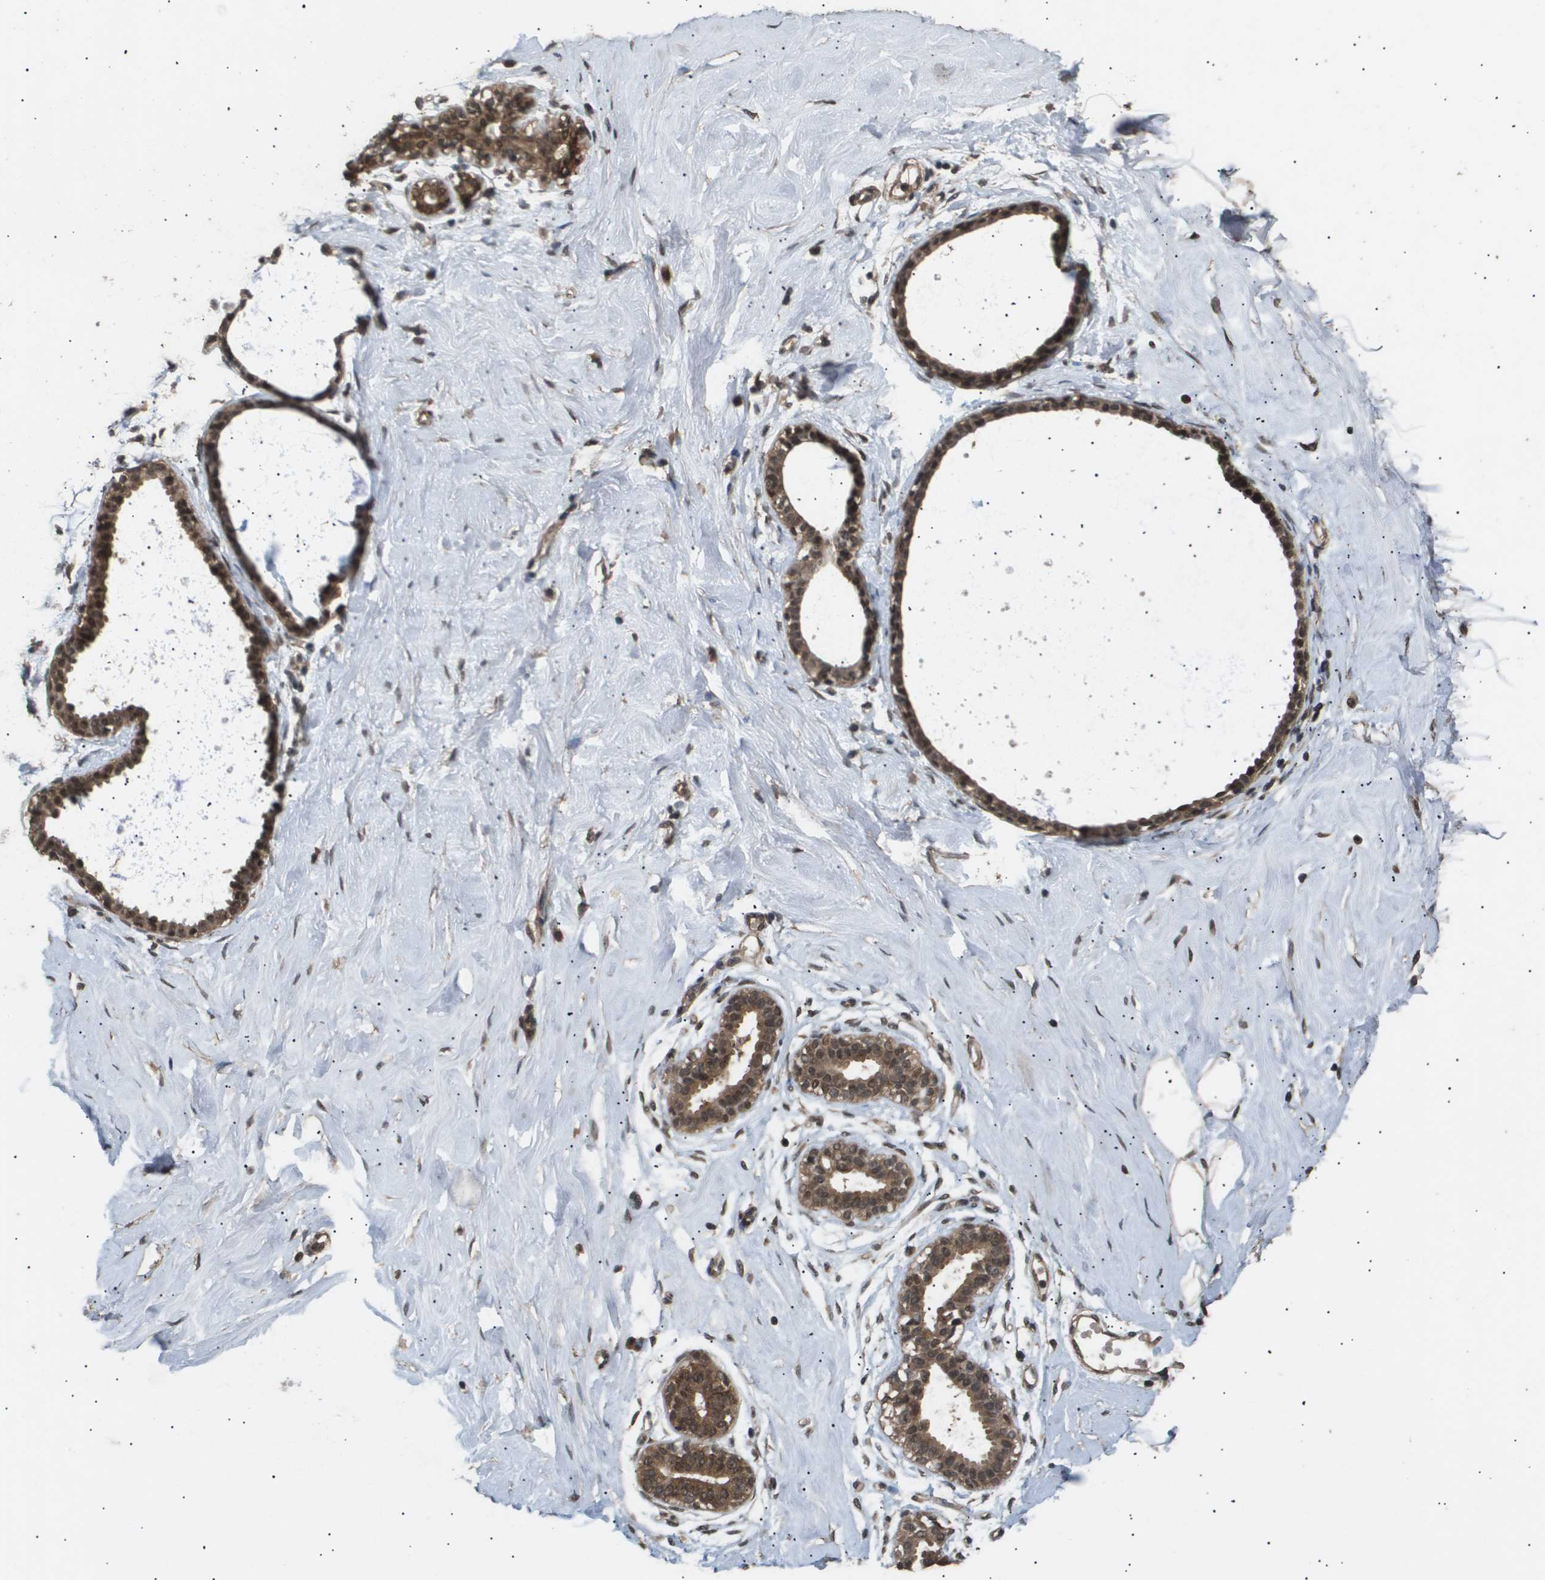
{"staining": {"intensity": "moderate", "quantity": ">75%", "location": "cytoplasmic/membranous,nuclear"}, "tissue": "breast", "cell_type": "Adipocytes", "image_type": "normal", "snomed": [{"axis": "morphology", "description": "Normal tissue, NOS"}, {"axis": "topography", "description": "Breast"}], "caption": "High-power microscopy captured an IHC image of benign breast, revealing moderate cytoplasmic/membranous,nuclear expression in approximately >75% of adipocytes.", "gene": "ING1", "patient": {"sex": "female", "age": 23}}